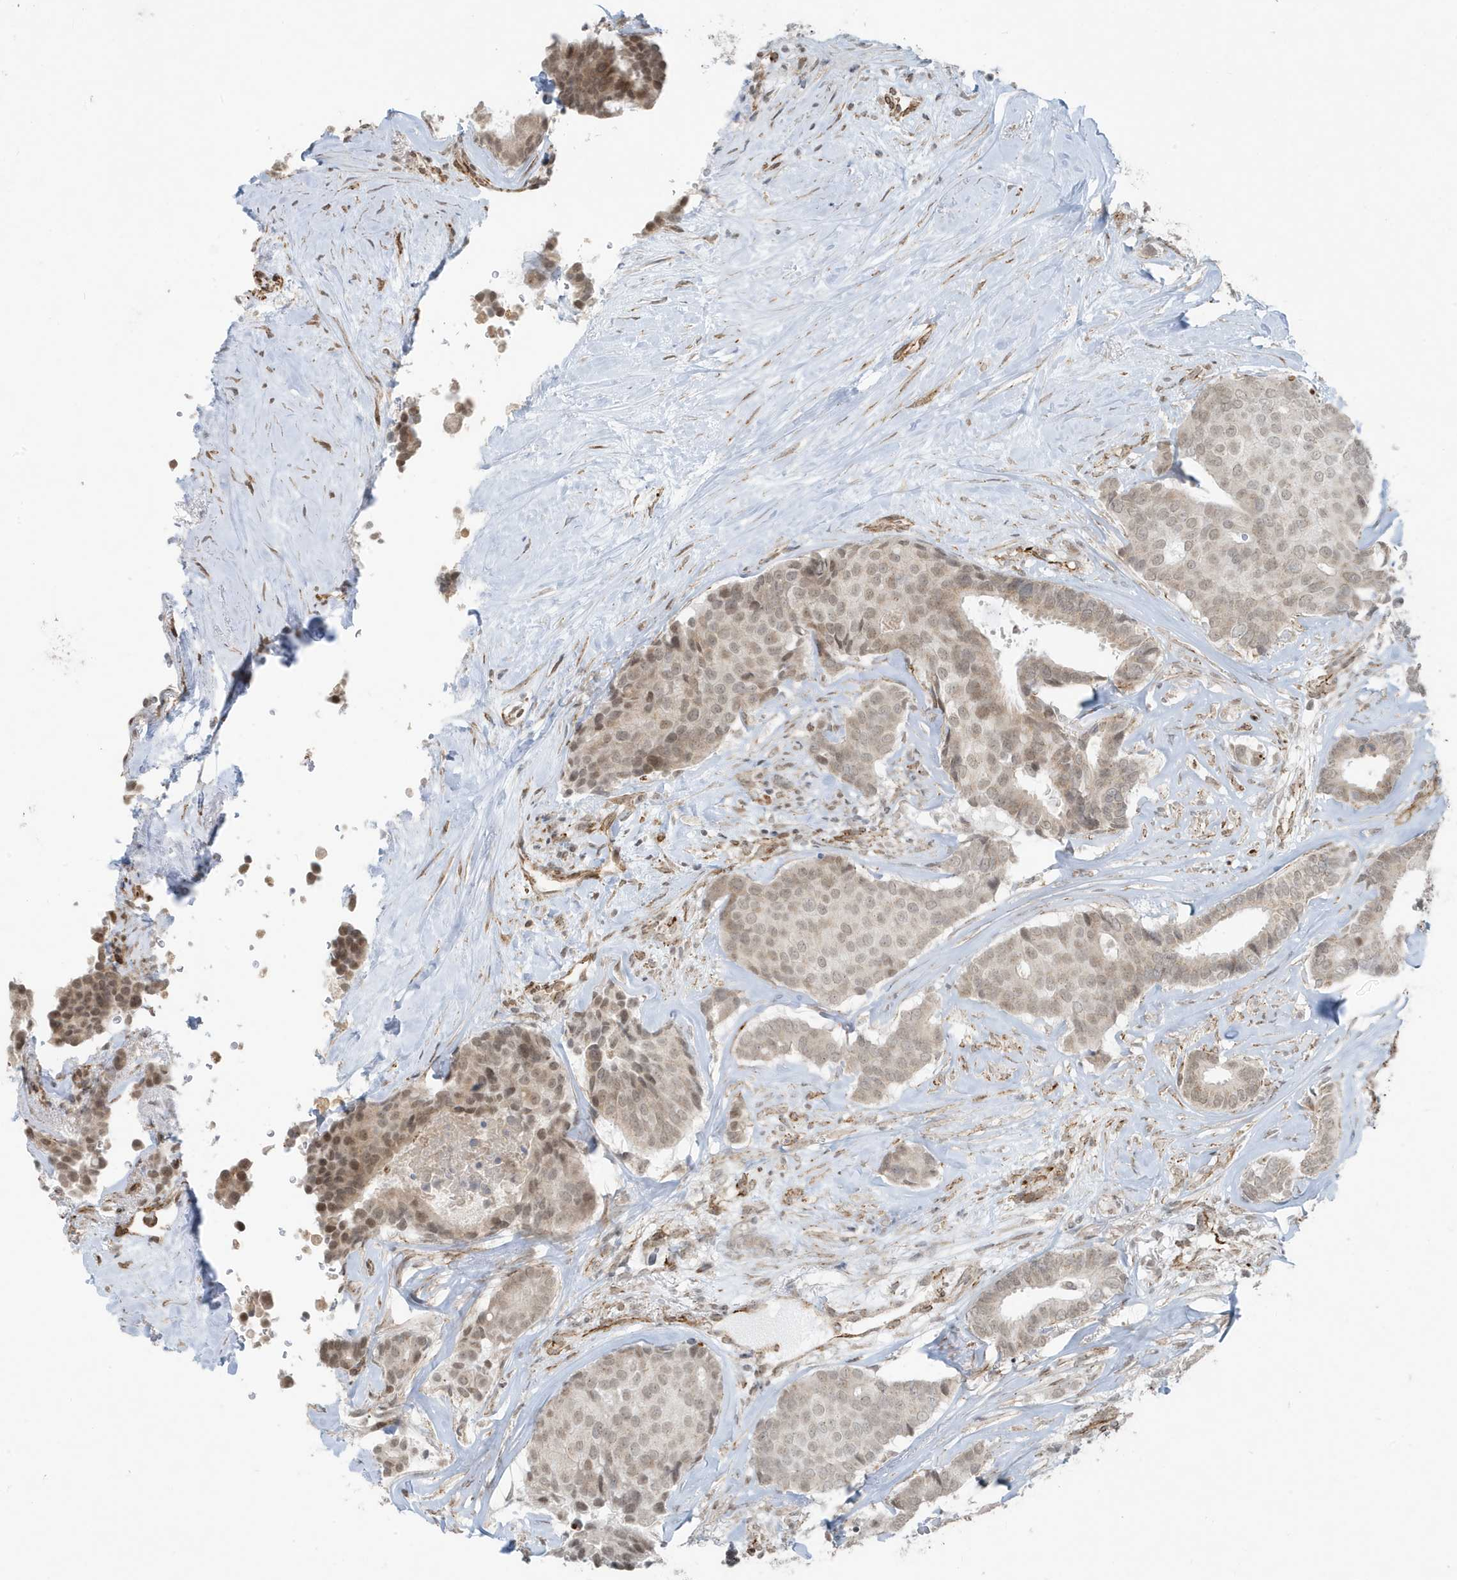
{"staining": {"intensity": "weak", "quantity": "<25%", "location": "nuclear"}, "tissue": "breast cancer", "cell_type": "Tumor cells", "image_type": "cancer", "snomed": [{"axis": "morphology", "description": "Duct carcinoma"}, {"axis": "topography", "description": "Breast"}], "caption": "Tumor cells show no significant positivity in breast cancer.", "gene": "CHCHD4", "patient": {"sex": "female", "age": 75}}